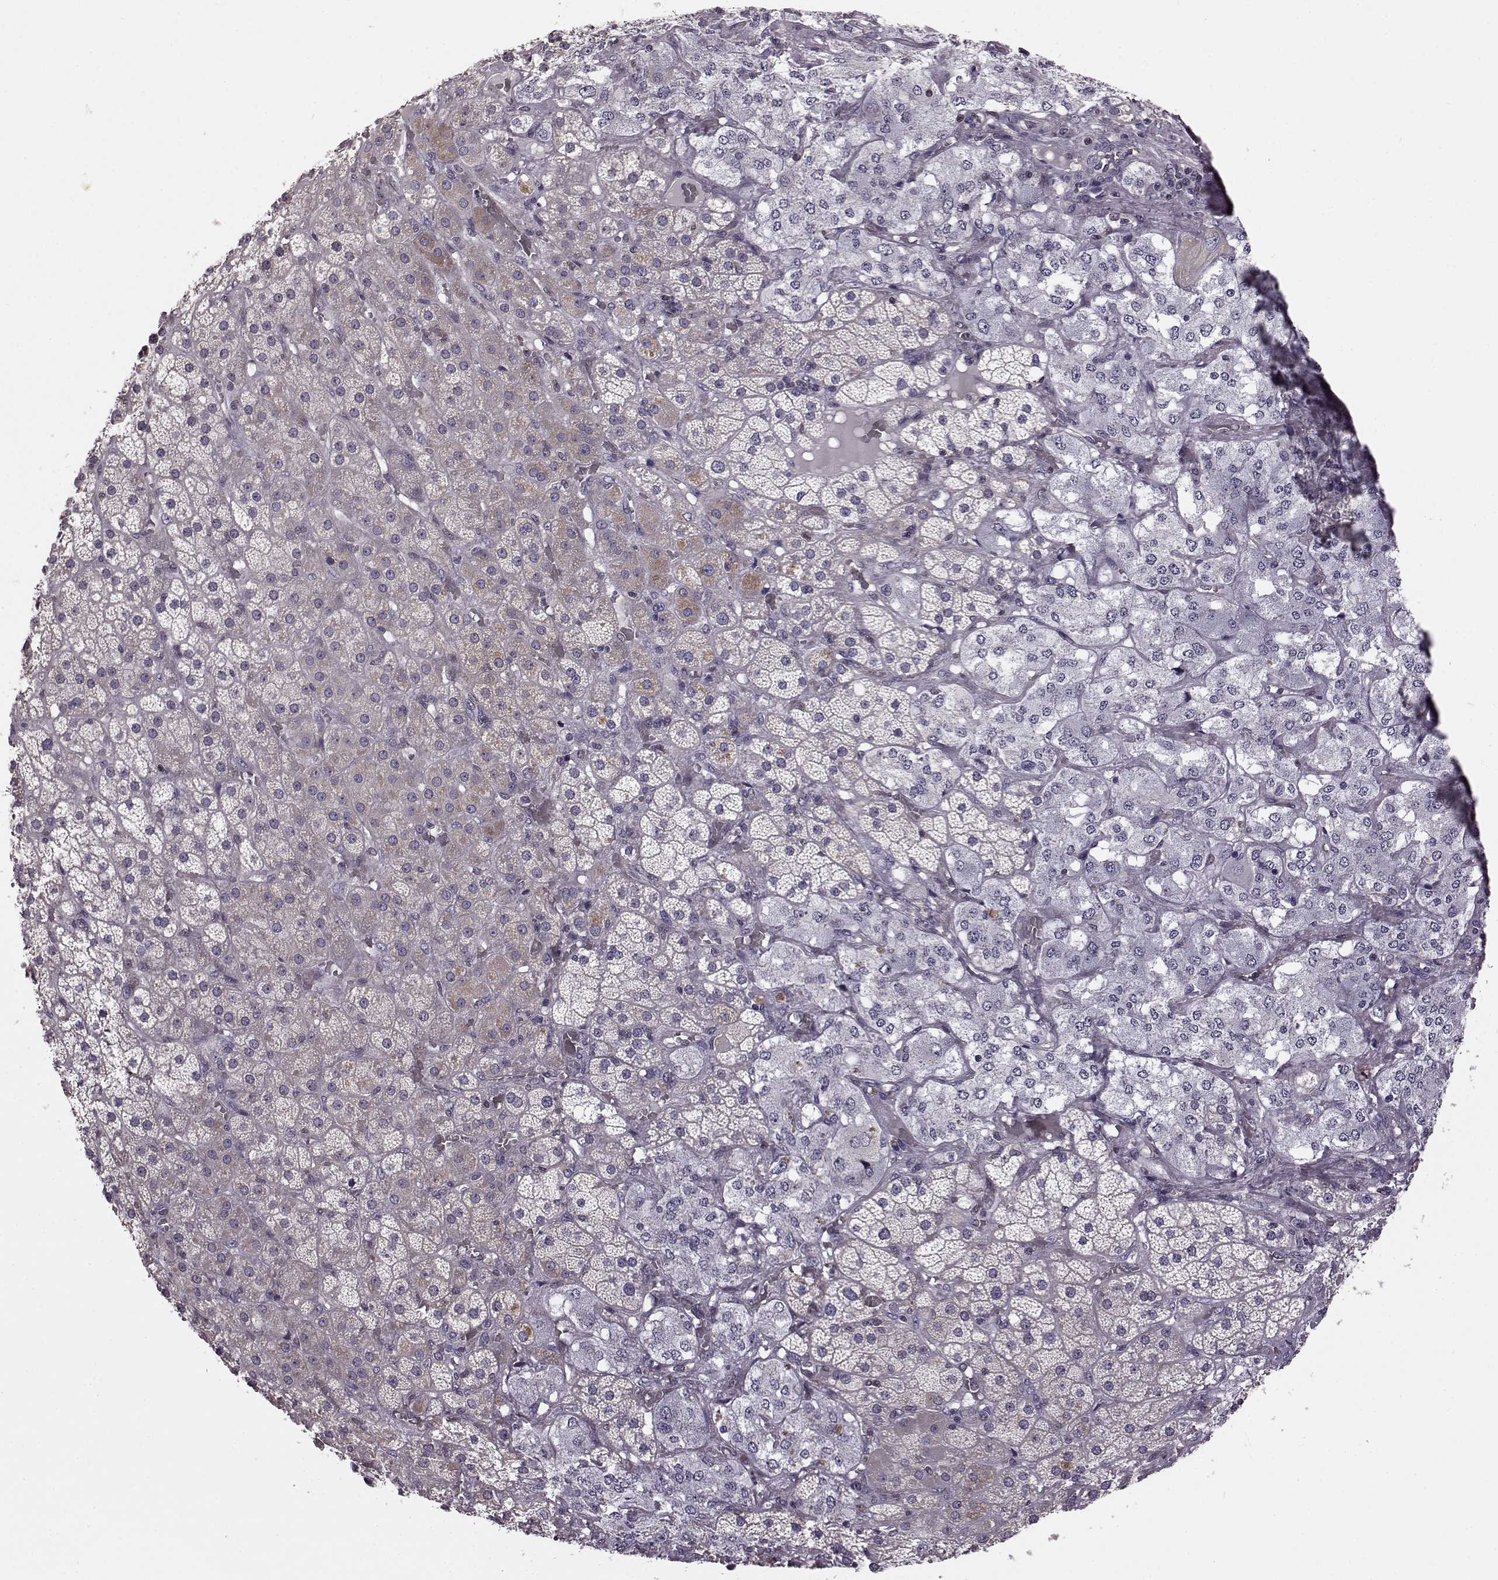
{"staining": {"intensity": "moderate", "quantity": "<25%", "location": "cytoplasmic/membranous"}, "tissue": "adrenal gland", "cell_type": "Glandular cells", "image_type": "normal", "snomed": [{"axis": "morphology", "description": "Normal tissue, NOS"}, {"axis": "topography", "description": "Adrenal gland"}], "caption": "Glandular cells display moderate cytoplasmic/membranous expression in approximately <25% of cells in benign adrenal gland.", "gene": "CDC42SE1", "patient": {"sex": "male", "age": 57}}